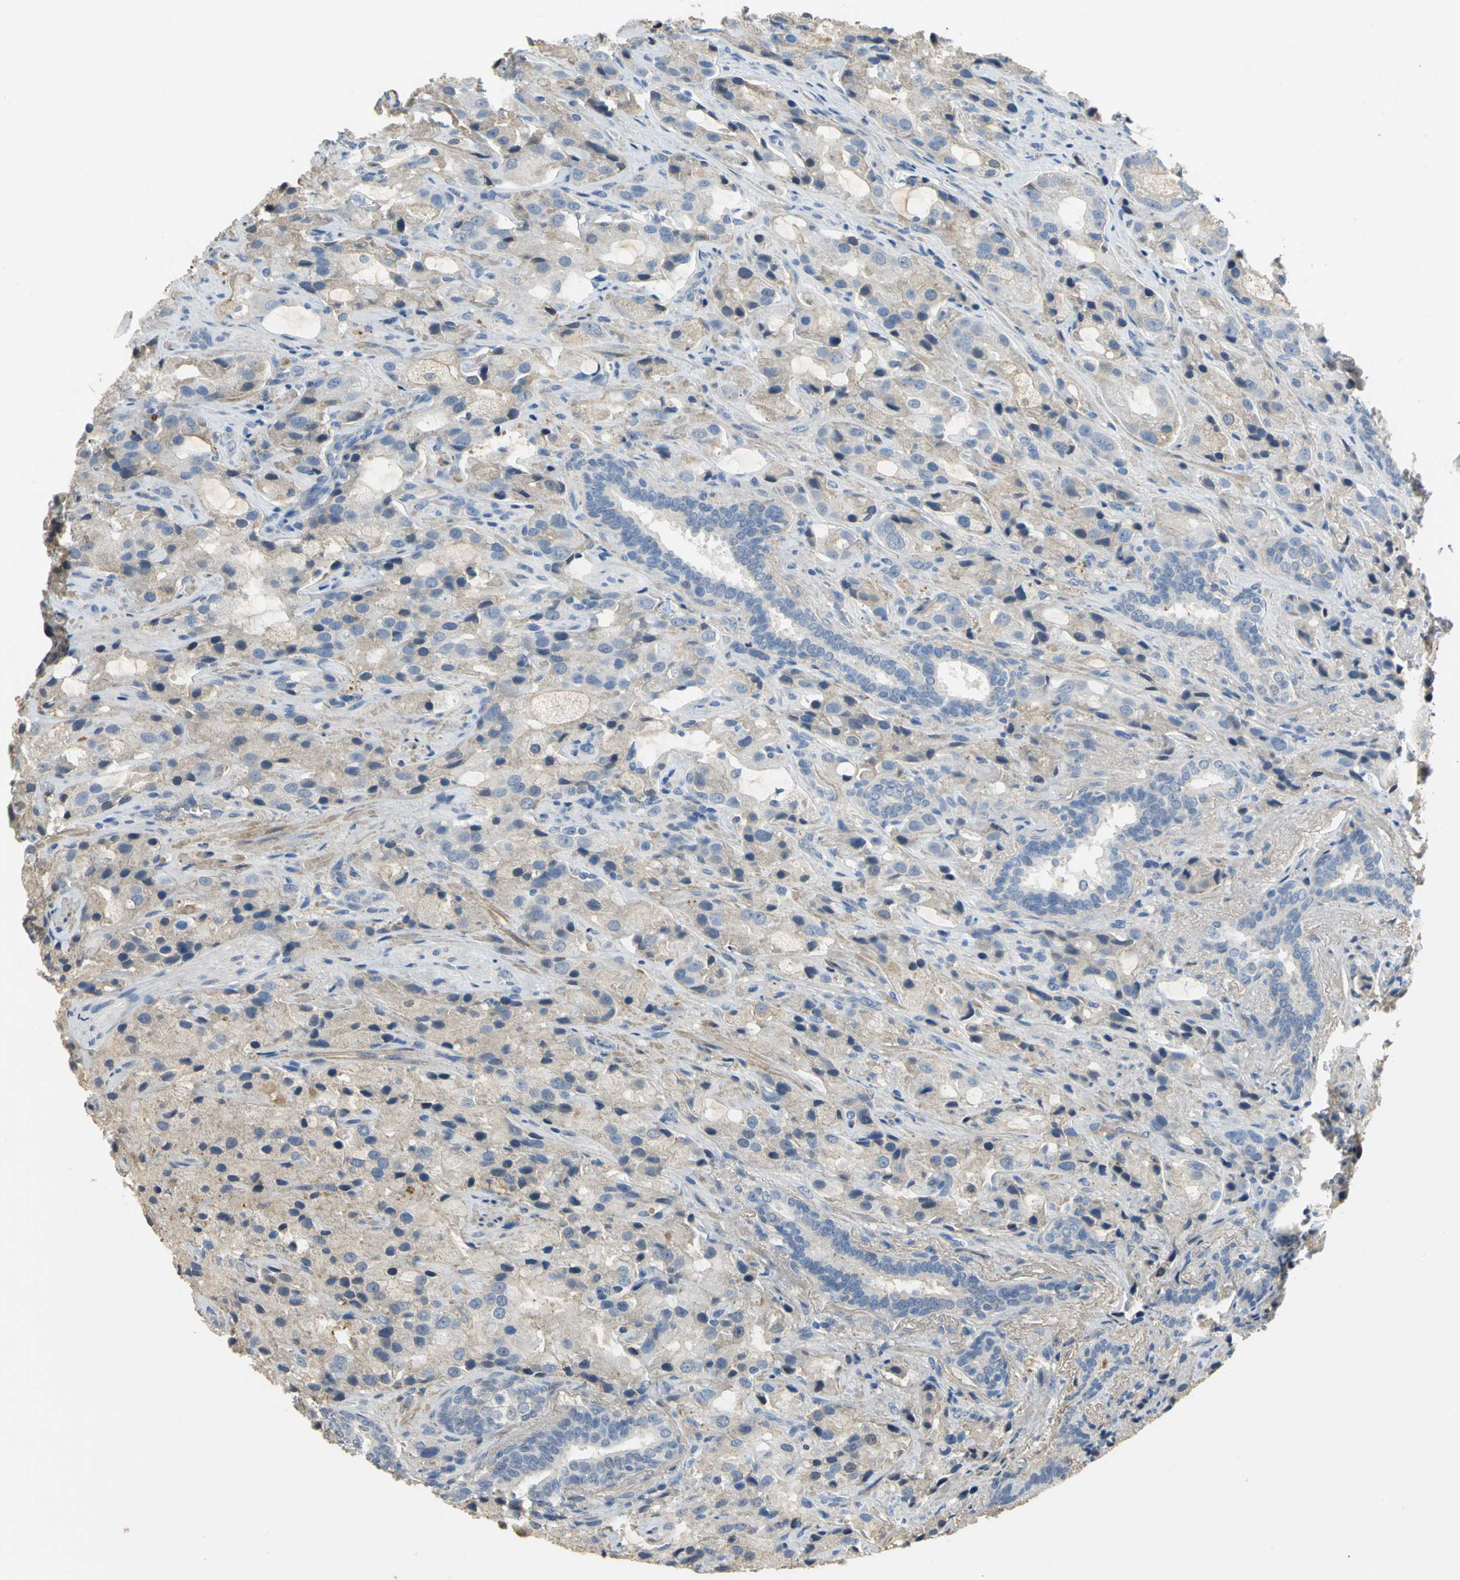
{"staining": {"intensity": "moderate", "quantity": "<25%", "location": "cytoplasmic/membranous"}, "tissue": "prostate cancer", "cell_type": "Tumor cells", "image_type": "cancer", "snomed": [{"axis": "morphology", "description": "Adenocarcinoma, High grade"}, {"axis": "topography", "description": "Prostate"}], "caption": "Moderate cytoplasmic/membranous expression is present in approximately <25% of tumor cells in prostate cancer (high-grade adenocarcinoma).", "gene": "GYG2", "patient": {"sex": "male", "age": 70}}